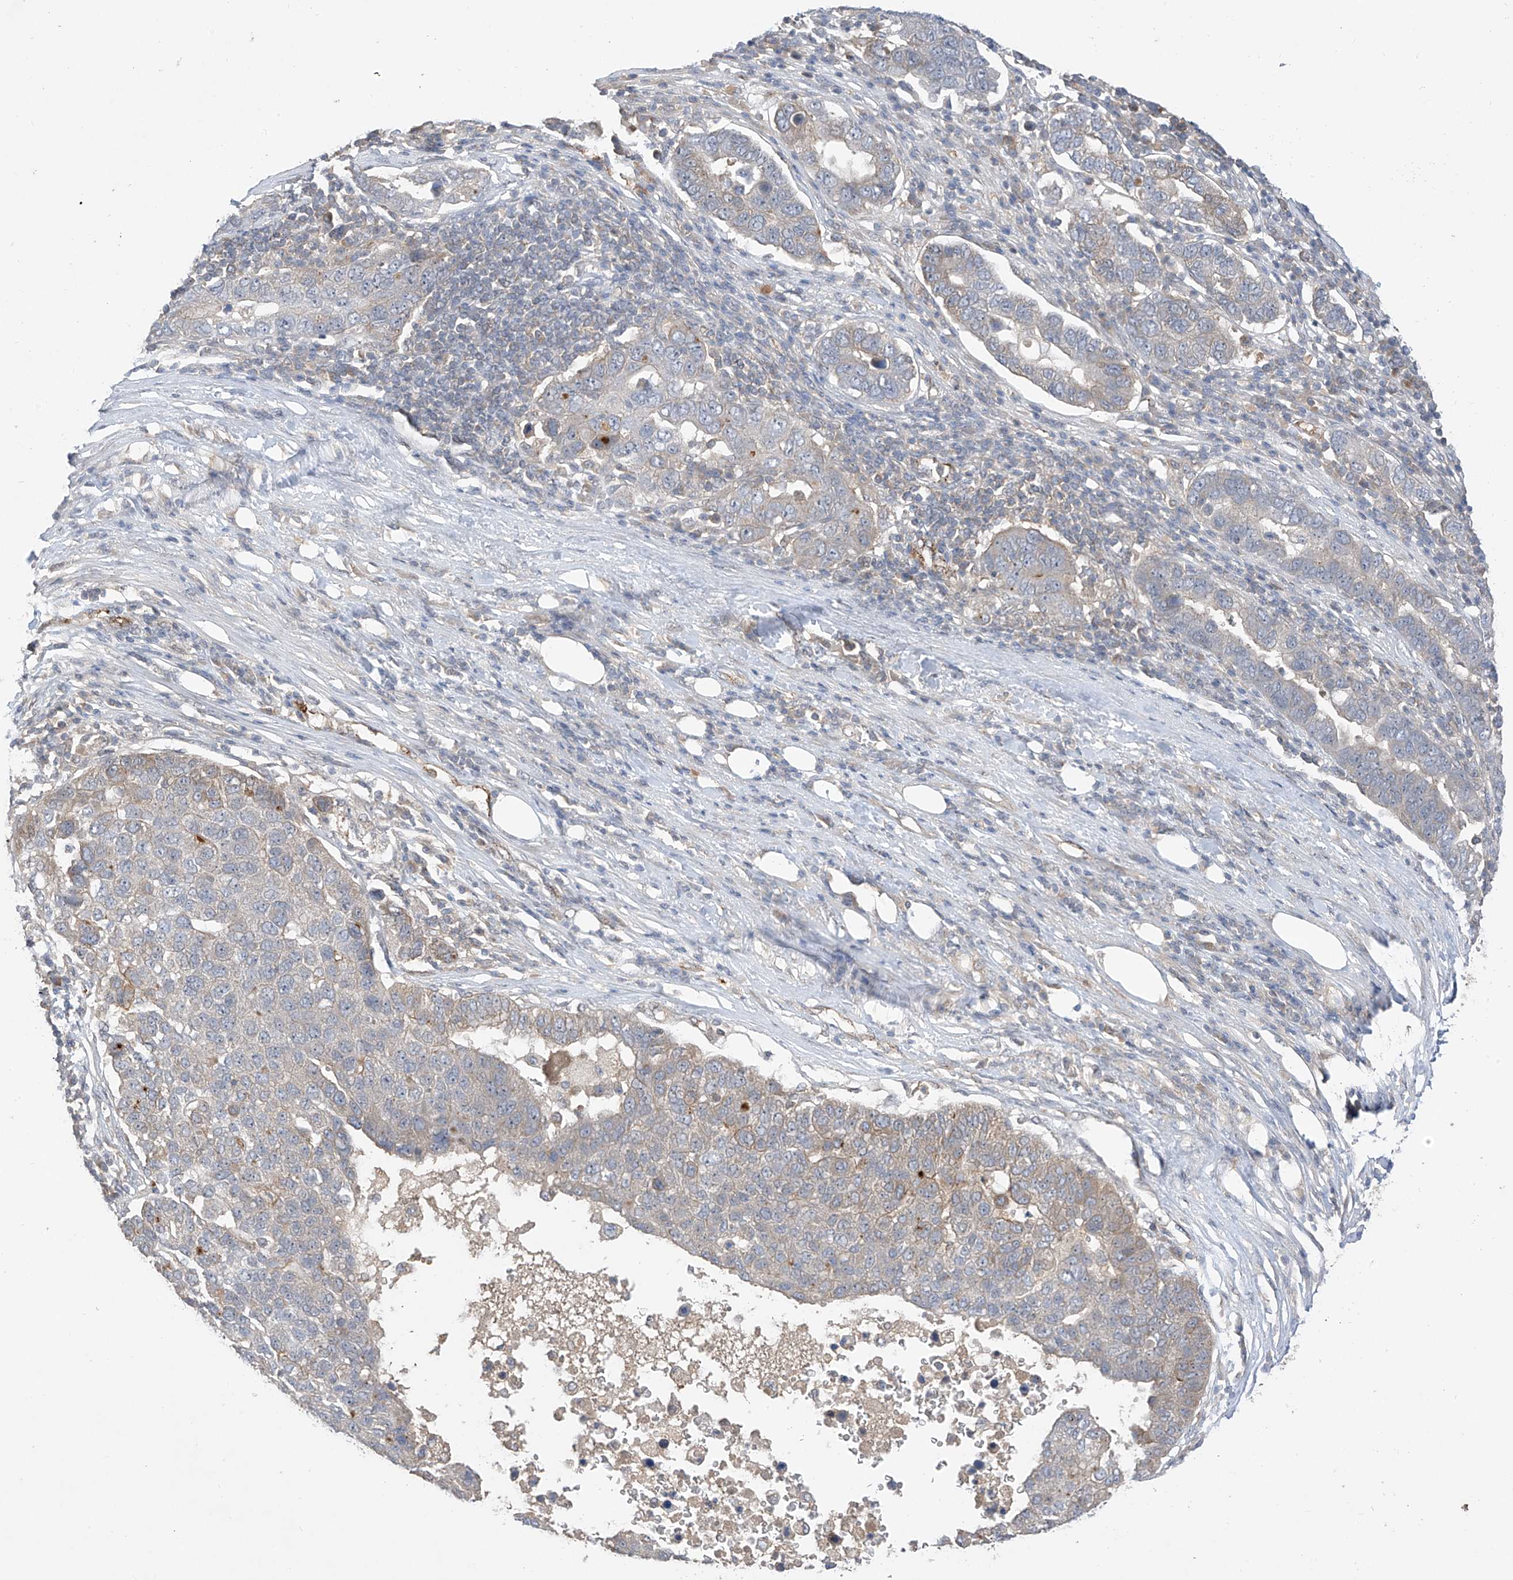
{"staining": {"intensity": "weak", "quantity": "<25%", "location": "cytoplasmic/membranous"}, "tissue": "pancreatic cancer", "cell_type": "Tumor cells", "image_type": "cancer", "snomed": [{"axis": "morphology", "description": "Adenocarcinoma, NOS"}, {"axis": "topography", "description": "Pancreas"}], "caption": "A photomicrograph of pancreatic adenocarcinoma stained for a protein shows no brown staining in tumor cells.", "gene": "MRTFA", "patient": {"sex": "female", "age": 61}}